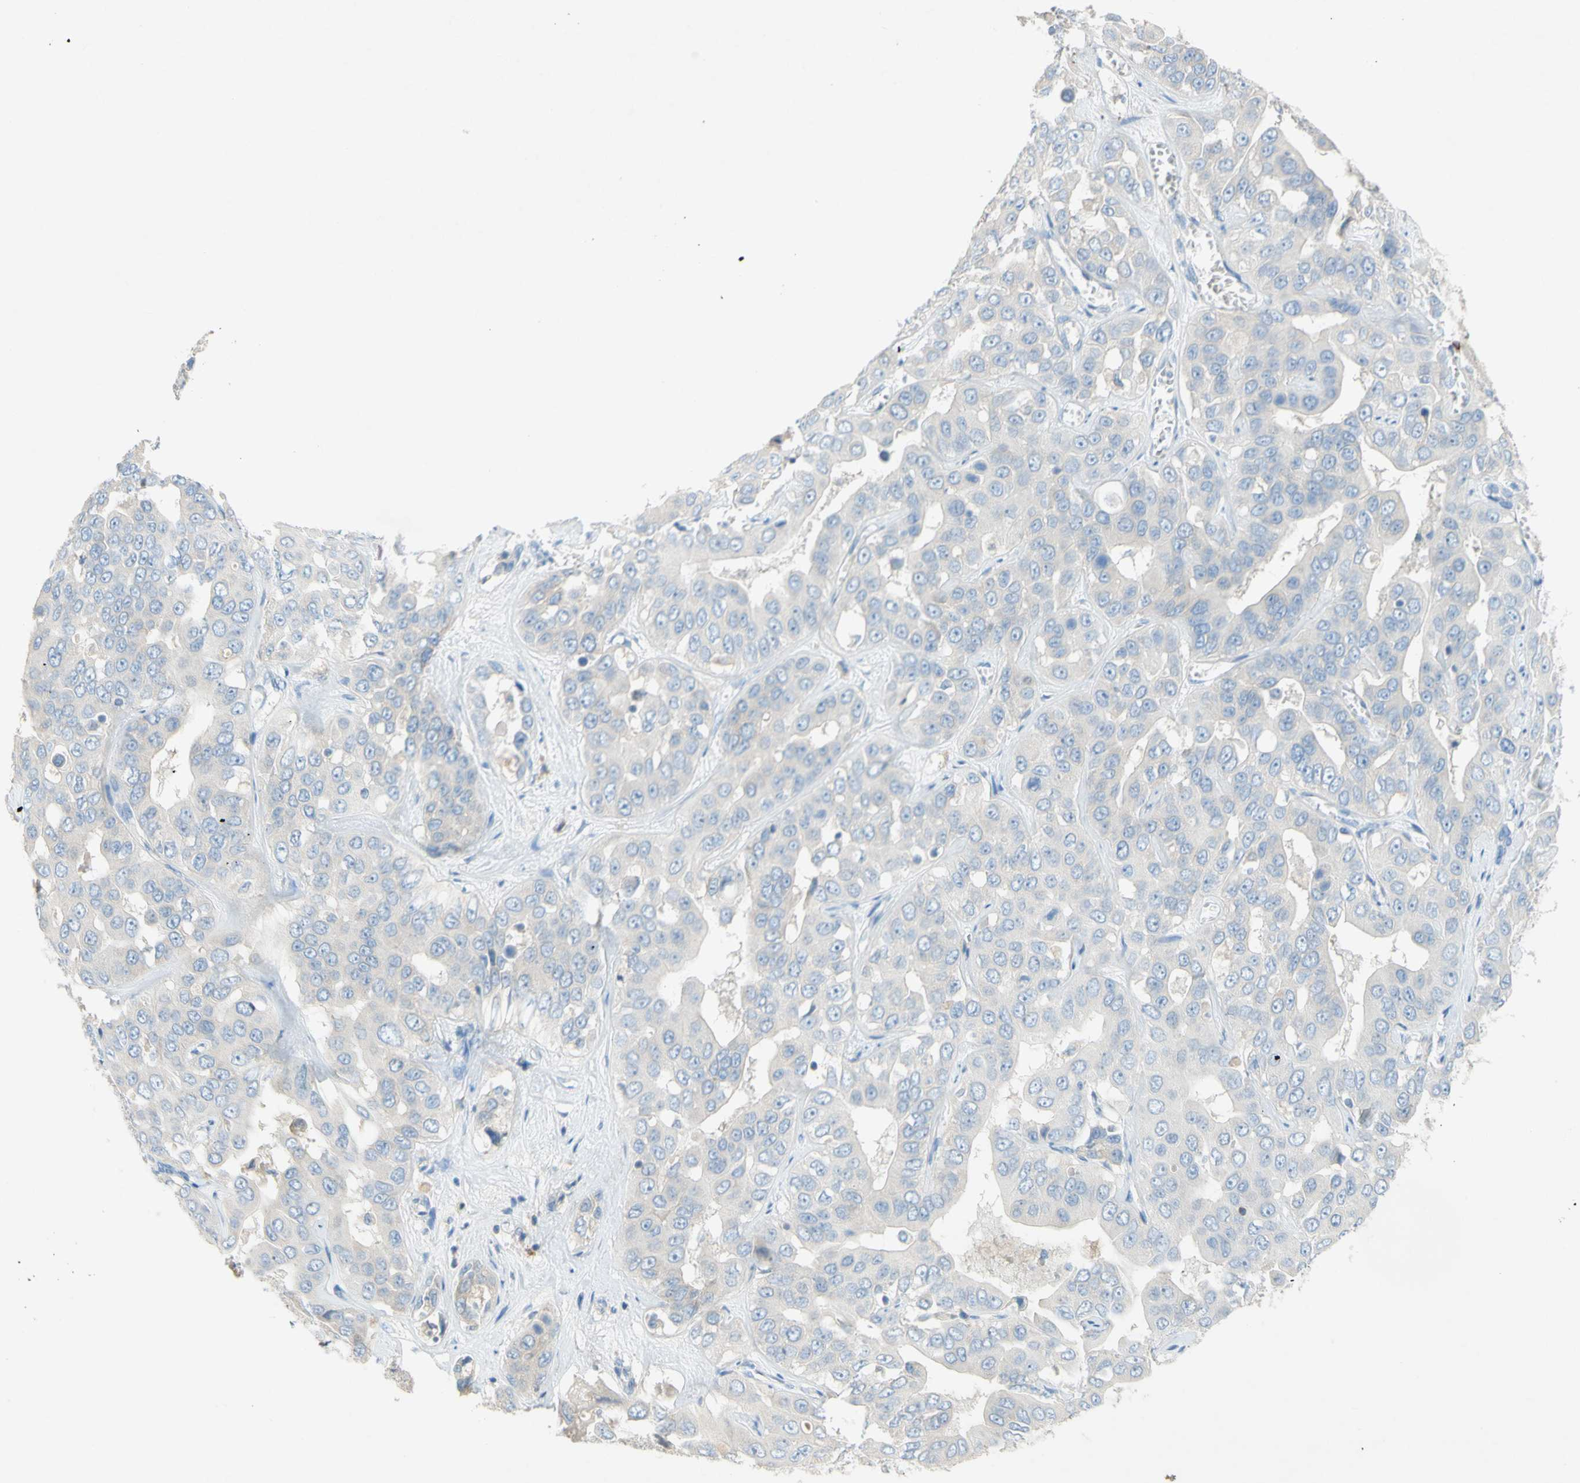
{"staining": {"intensity": "negative", "quantity": "none", "location": "none"}, "tissue": "liver cancer", "cell_type": "Tumor cells", "image_type": "cancer", "snomed": [{"axis": "morphology", "description": "Cholangiocarcinoma"}, {"axis": "topography", "description": "Liver"}], "caption": "DAB (3,3'-diaminobenzidine) immunohistochemical staining of human liver cholangiocarcinoma reveals no significant positivity in tumor cells.", "gene": "PACSIN1", "patient": {"sex": "female", "age": 52}}